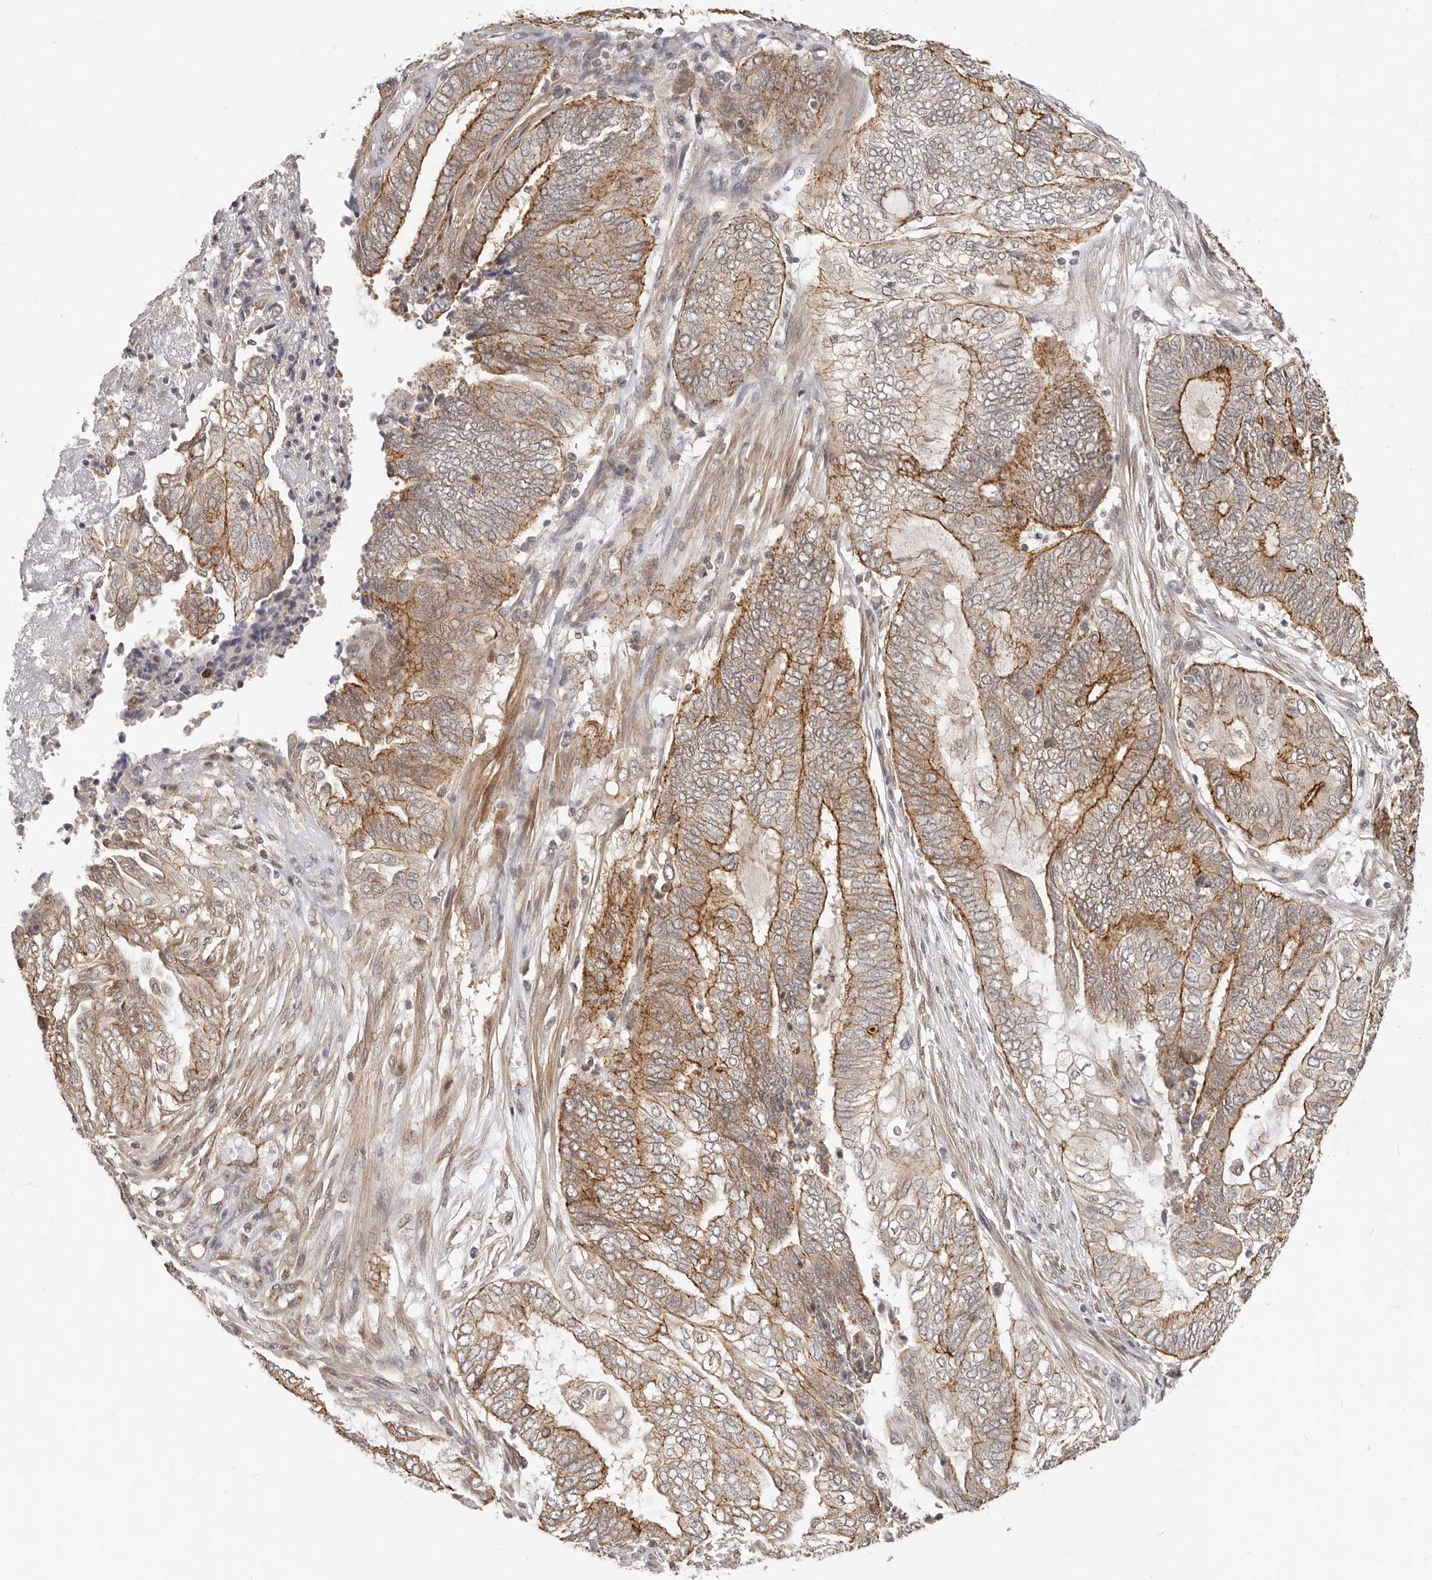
{"staining": {"intensity": "strong", "quantity": "25%-75%", "location": "cytoplasmic/membranous"}, "tissue": "endometrial cancer", "cell_type": "Tumor cells", "image_type": "cancer", "snomed": [{"axis": "morphology", "description": "Adenocarcinoma, NOS"}, {"axis": "topography", "description": "Uterus"}, {"axis": "topography", "description": "Endometrium"}], "caption": "Immunohistochemistry of human endometrial cancer reveals high levels of strong cytoplasmic/membranous expression in approximately 25%-75% of tumor cells. The protein is stained brown, and the nuclei are stained in blue (DAB IHC with brightfield microscopy, high magnification).", "gene": "USP49", "patient": {"sex": "female", "age": 70}}